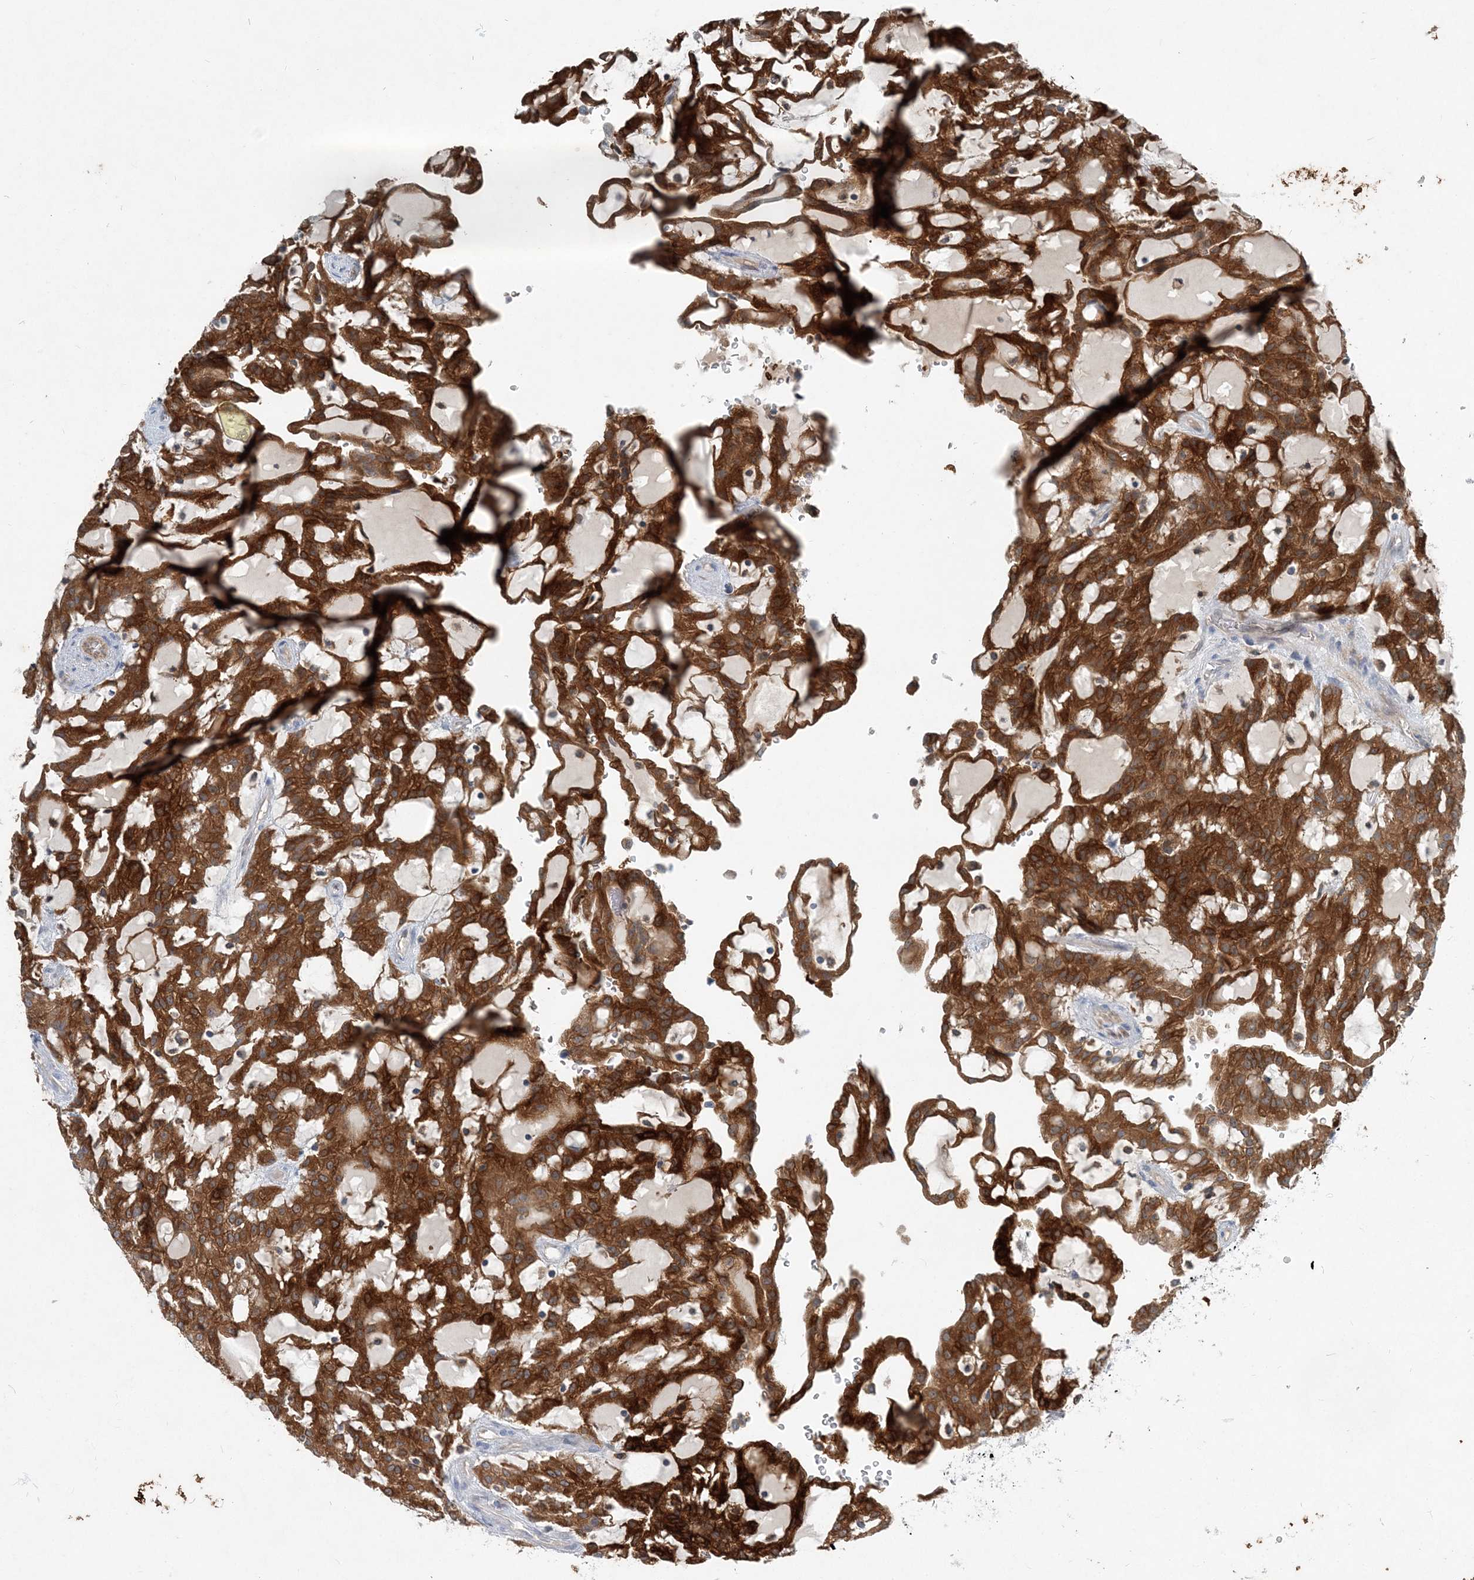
{"staining": {"intensity": "strong", "quantity": ">75%", "location": "cytoplasmic/membranous"}, "tissue": "renal cancer", "cell_type": "Tumor cells", "image_type": "cancer", "snomed": [{"axis": "morphology", "description": "Adenocarcinoma, NOS"}, {"axis": "topography", "description": "Kidney"}], "caption": "Brown immunohistochemical staining in renal adenocarcinoma reveals strong cytoplasmic/membranous positivity in about >75% of tumor cells.", "gene": "ARMH1", "patient": {"sex": "male", "age": 63}}